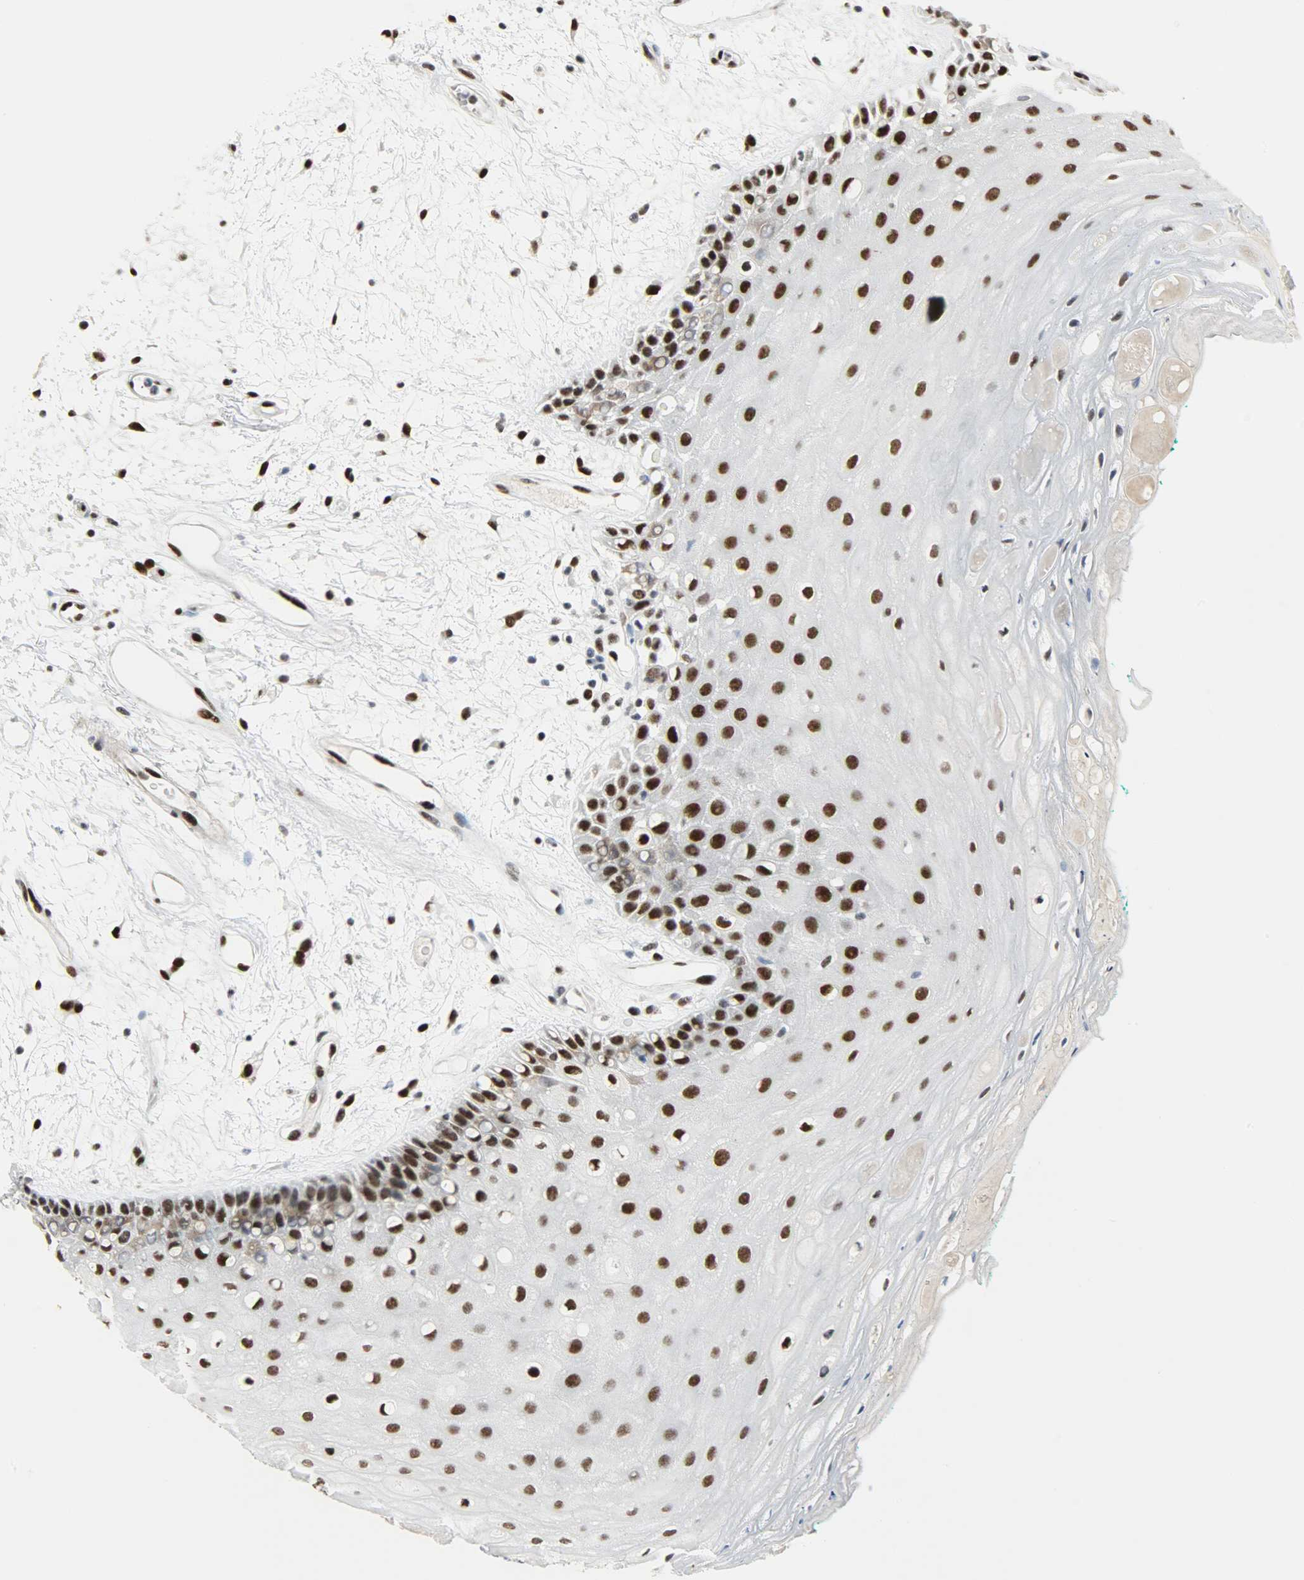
{"staining": {"intensity": "strong", "quantity": ">75%", "location": "nuclear"}, "tissue": "oral mucosa", "cell_type": "Squamous epithelial cells", "image_type": "normal", "snomed": [{"axis": "morphology", "description": "Normal tissue, NOS"}, {"axis": "morphology", "description": "Squamous cell carcinoma, NOS"}, {"axis": "topography", "description": "Skeletal muscle"}, {"axis": "topography", "description": "Oral tissue"}, {"axis": "topography", "description": "Head-Neck"}], "caption": "Immunohistochemistry (IHC) of normal human oral mucosa shows high levels of strong nuclear positivity in about >75% of squamous epithelial cells.", "gene": "SSB", "patient": {"sex": "female", "age": 84}}